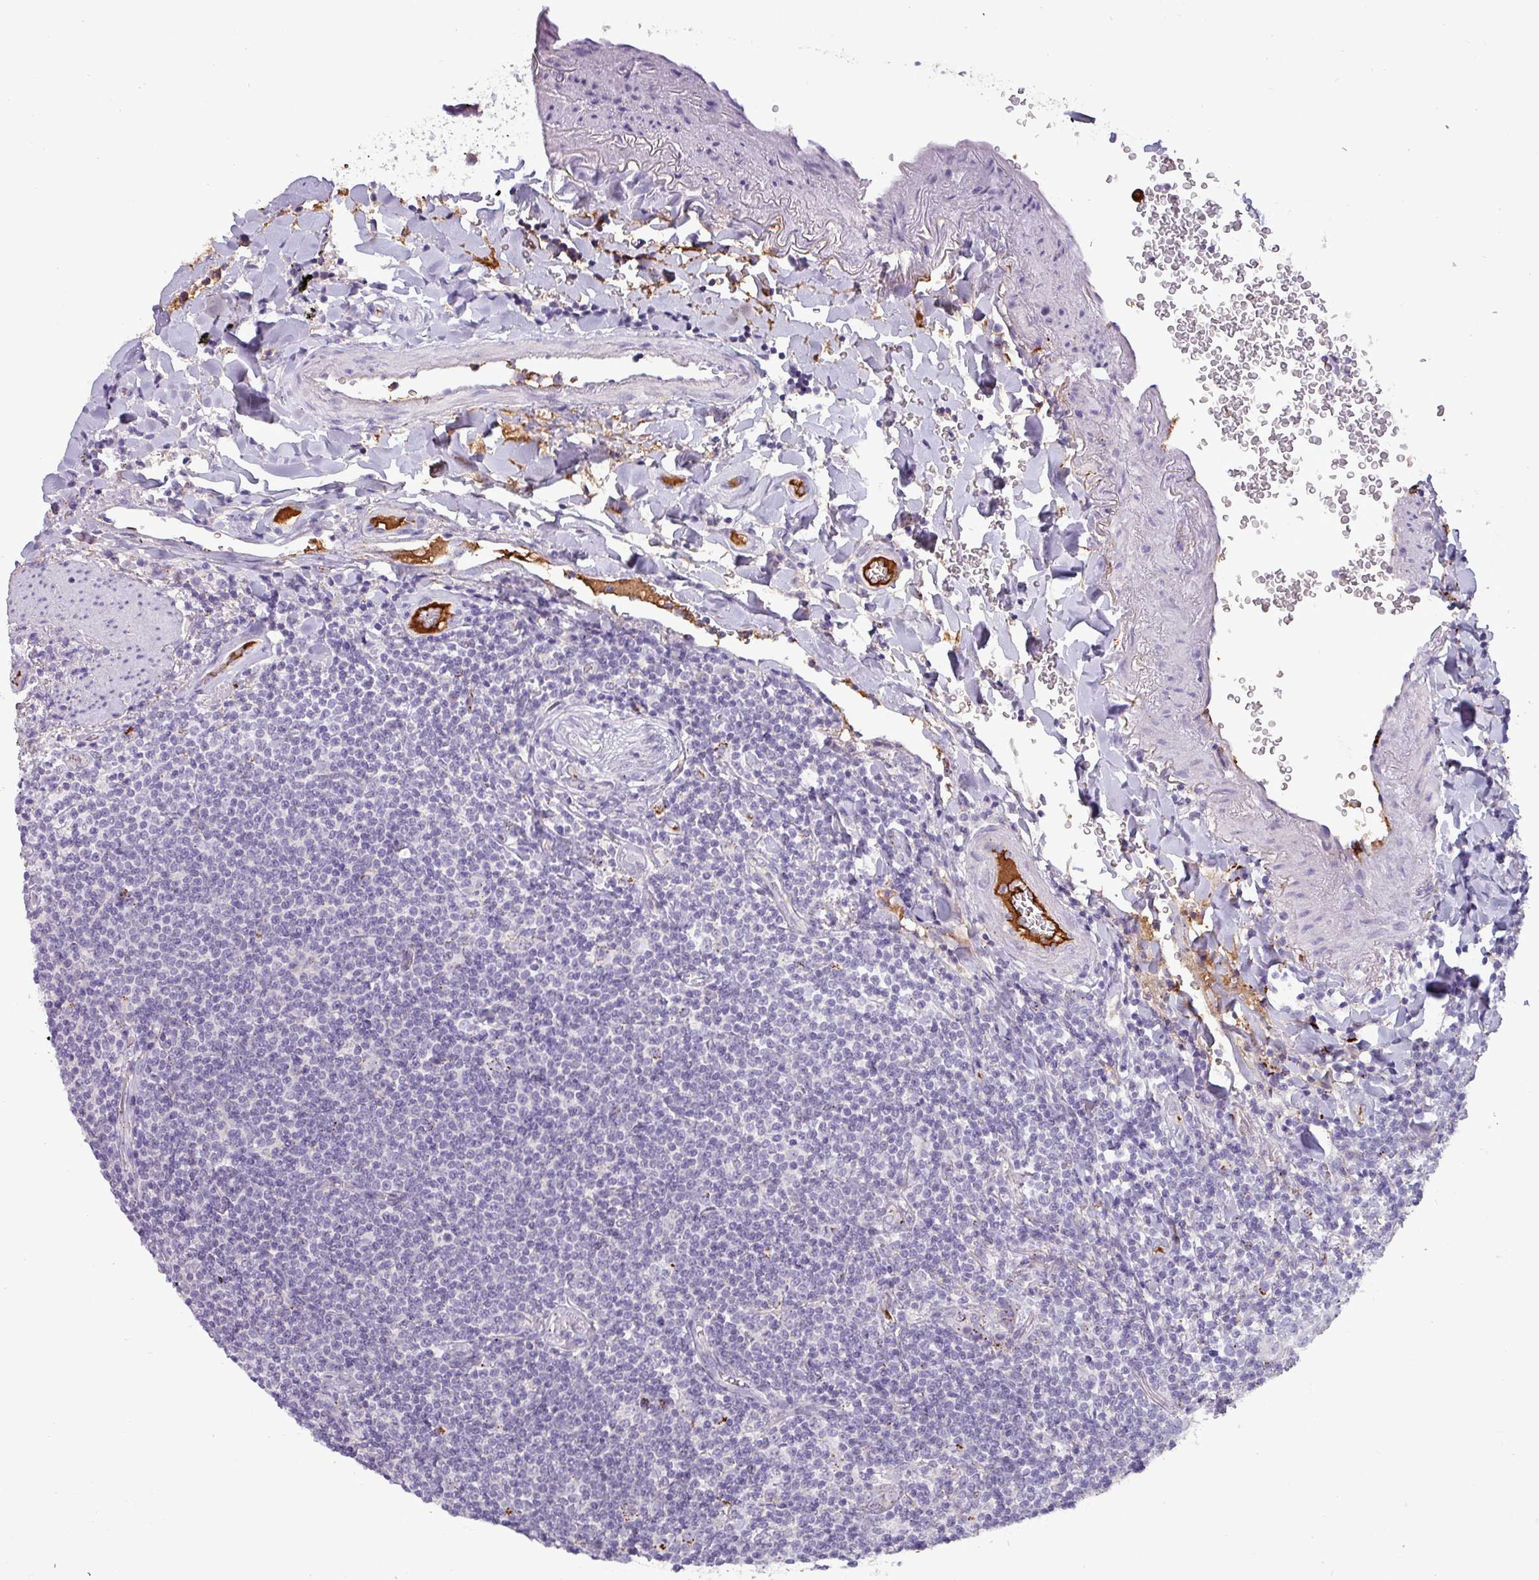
{"staining": {"intensity": "negative", "quantity": "none", "location": "none"}, "tissue": "lymphoma", "cell_type": "Tumor cells", "image_type": "cancer", "snomed": [{"axis": "morphology", "description": "Malignant lymphoma, non-Hodgkin's type, Low grade"}, {"axis": "topography", "description": "Lung"}], "caption": "Human malignant lymphoma, non-Hodgkin's type (low-grade) stained for a protein using immunohistochemistry reveals no positivity in tumor cells.", "gene": "PLIN2", "patient": {"sex": "female", "age": 71}}